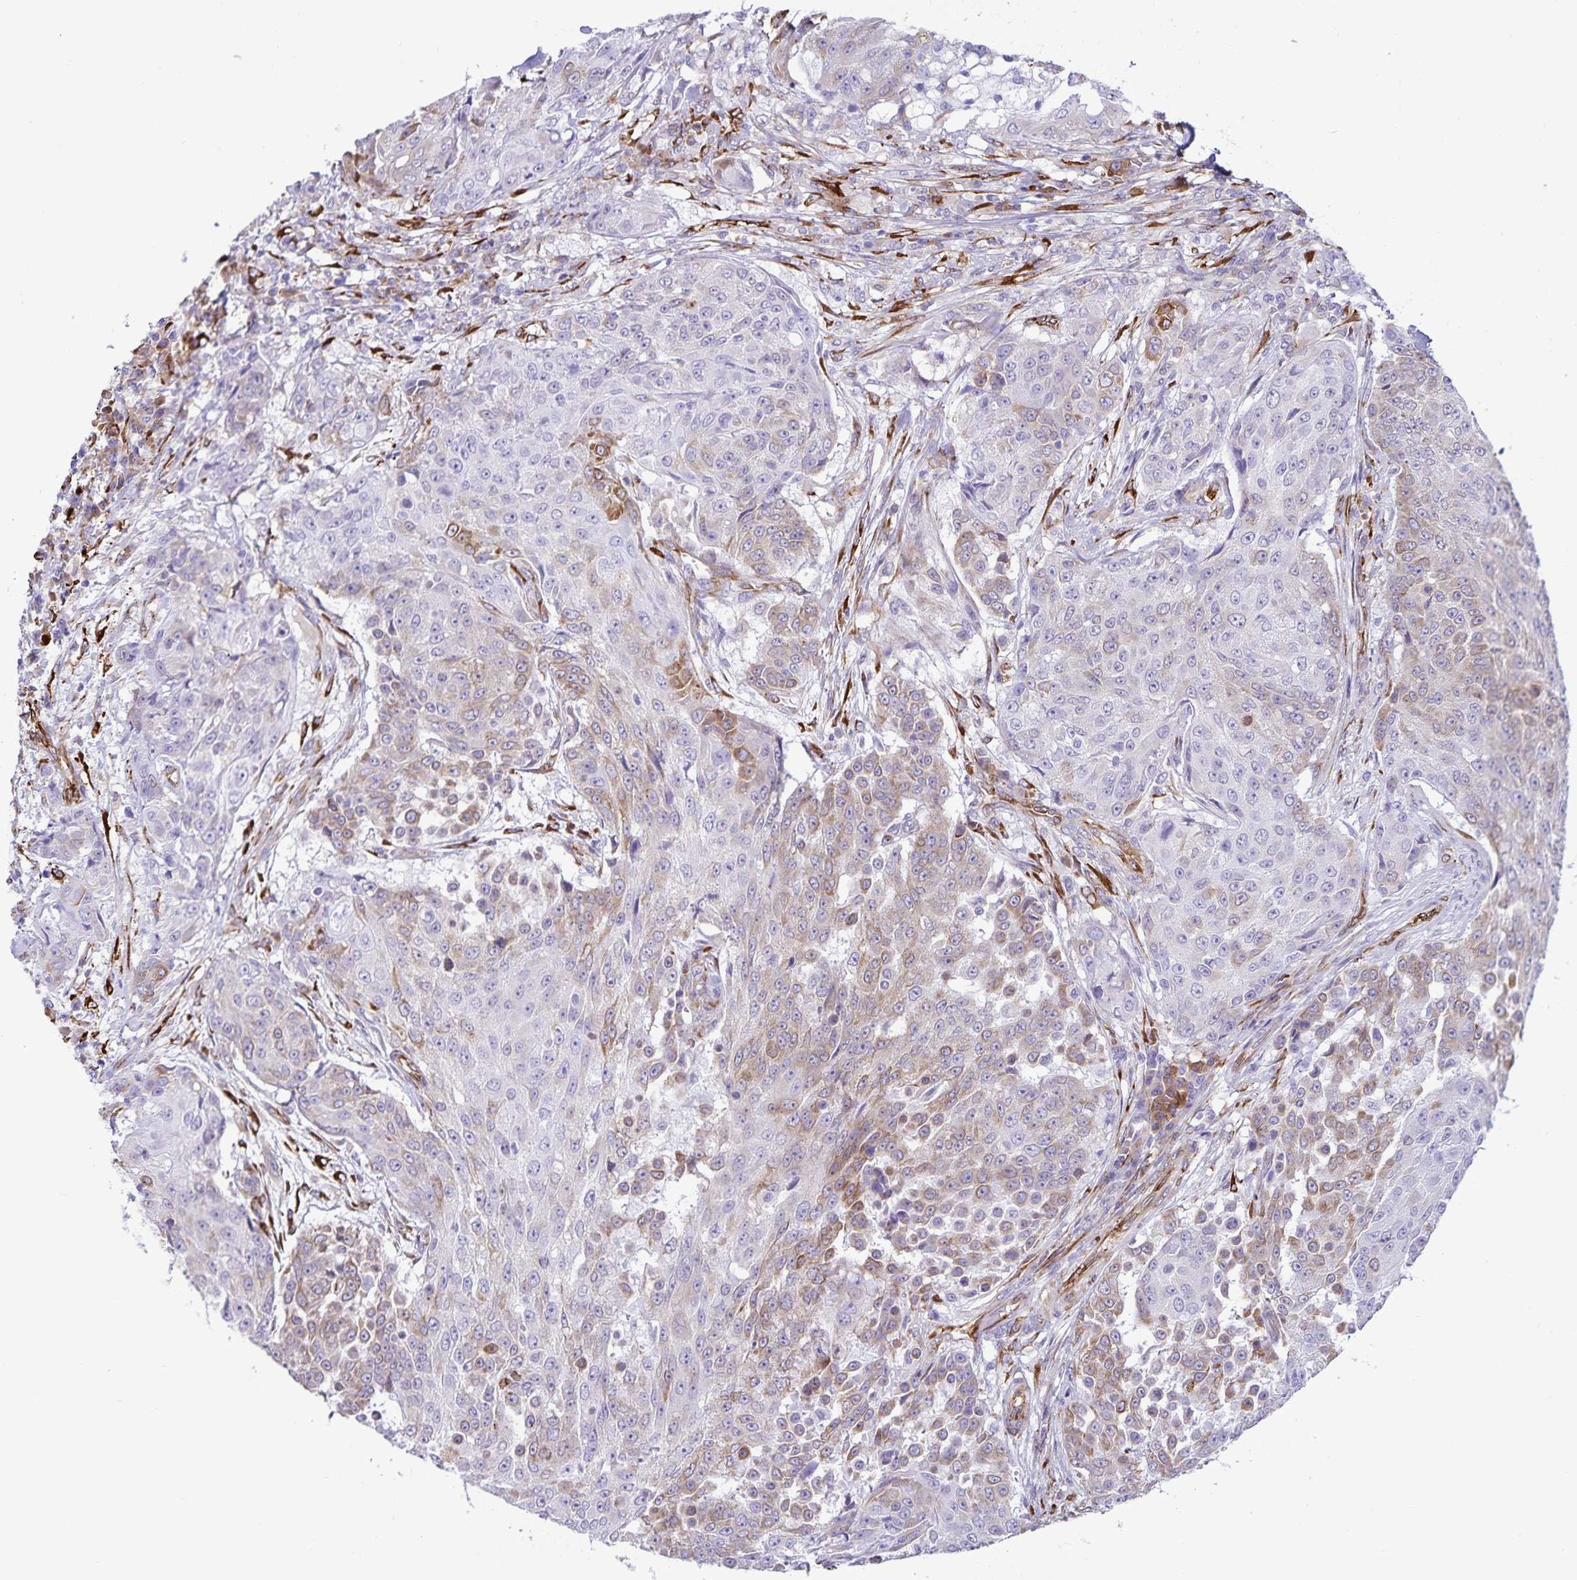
{"staining": {"intensity": "weak", "quantity": "25%-75%", "location": "cytoplasmic/membranous"}, "tissue": "urothelial cancer", "cell_type": "Tumor cells", "image_type": "cancer", "snomed": [{"axis": "morphology", "description": "Urothelial carcinoma, High grade"}, {"axis": "topography", "description": "Urinary bladder"}], "caption": "Immunohistochemistry staining of urothelial carcinoma (high-grade), which demonstrates low levels of weak cytoplasmic/membranous expression in approximately 25%-75% of tumor cells indicating weak cytoplasmic/membranous protein expression. The staining was performed using DAB (brown) for protein detection and nuclei were counterstained in hematoxylin (blue).", "gene": "RCN1", "patient": {"sex": "female", "age": 63}}